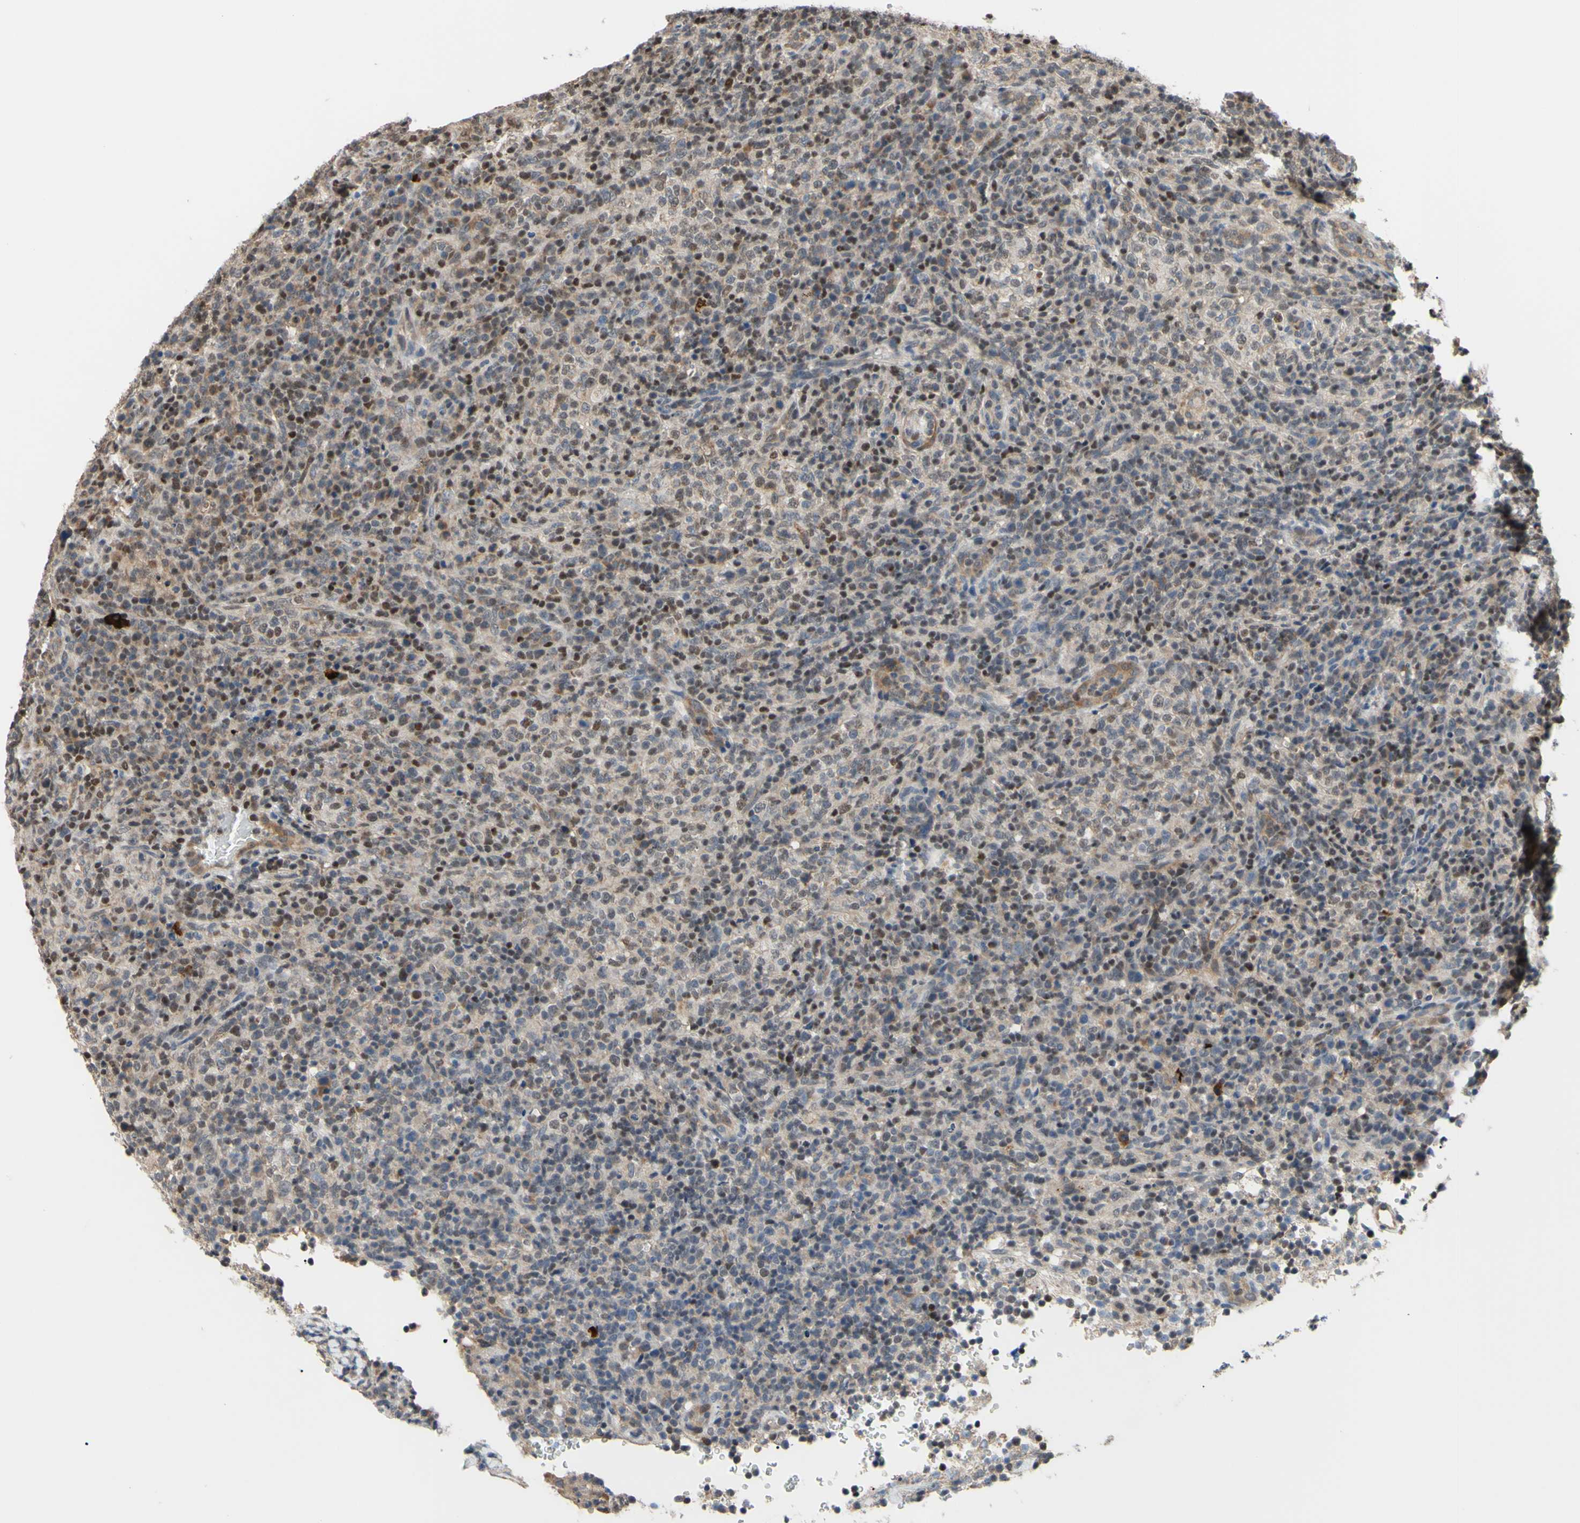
{"staining": {"intensity": "weak", "quantity": ">75%", "location": "cytoplasmic/membranous,nuclear"}, "tissue": "lymphoma", "cell_type": "Tumor cells", "image_type": "cancer", "snomed": [{"axis": "morphology", "description": "Malignant lymphoma, non-Hodgkin's type, High grade"}, {"axis": "topography", "description": "Lymph node"}], "caption": "Weak cytoplasmic/membranous and nuclear protein expression is seen in about >75% of tumor cells in lymphoma.", "gene": "SP4", "patient": {"sex": "female", "age": 76}}